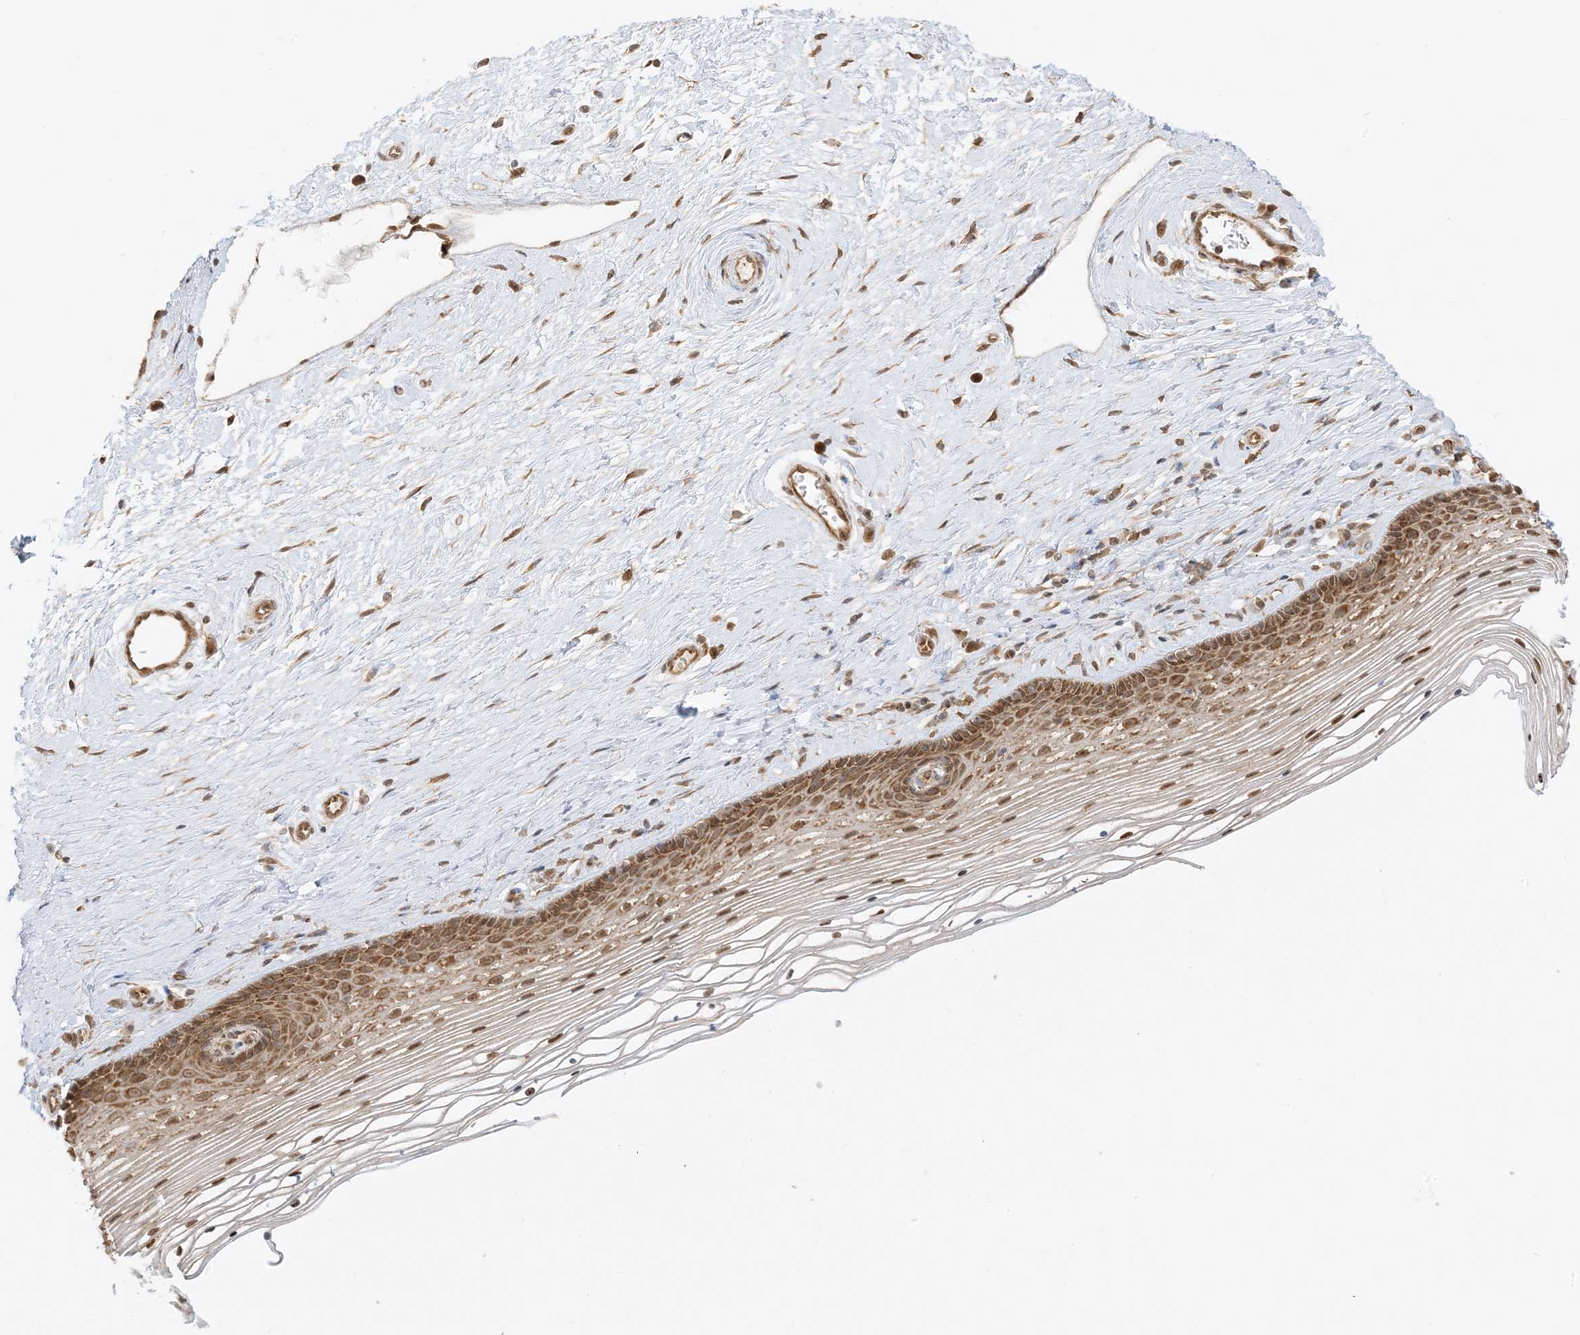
{"staining": {"intensity": "moderate", "quantity": ">75%", "location": "cytoplasmic/membranous,nuclear"}, "tissue": "vagina", "cell_type": "Squamous epithelial cells", "image_type": "normal", "snomed": [{"axis": "morphology", "description": "Normal tissue, NOS"}, {"axis": "topography", "description": "Vagina"}], "caption": "Squamous epithelial cells demonstrate moderate cytoplasmic/membranous,nuclear positivity in about >75% of cells in normal vagina.", "gene": "UBAP2L", "patient": {"sex": "female", "age": 46}}